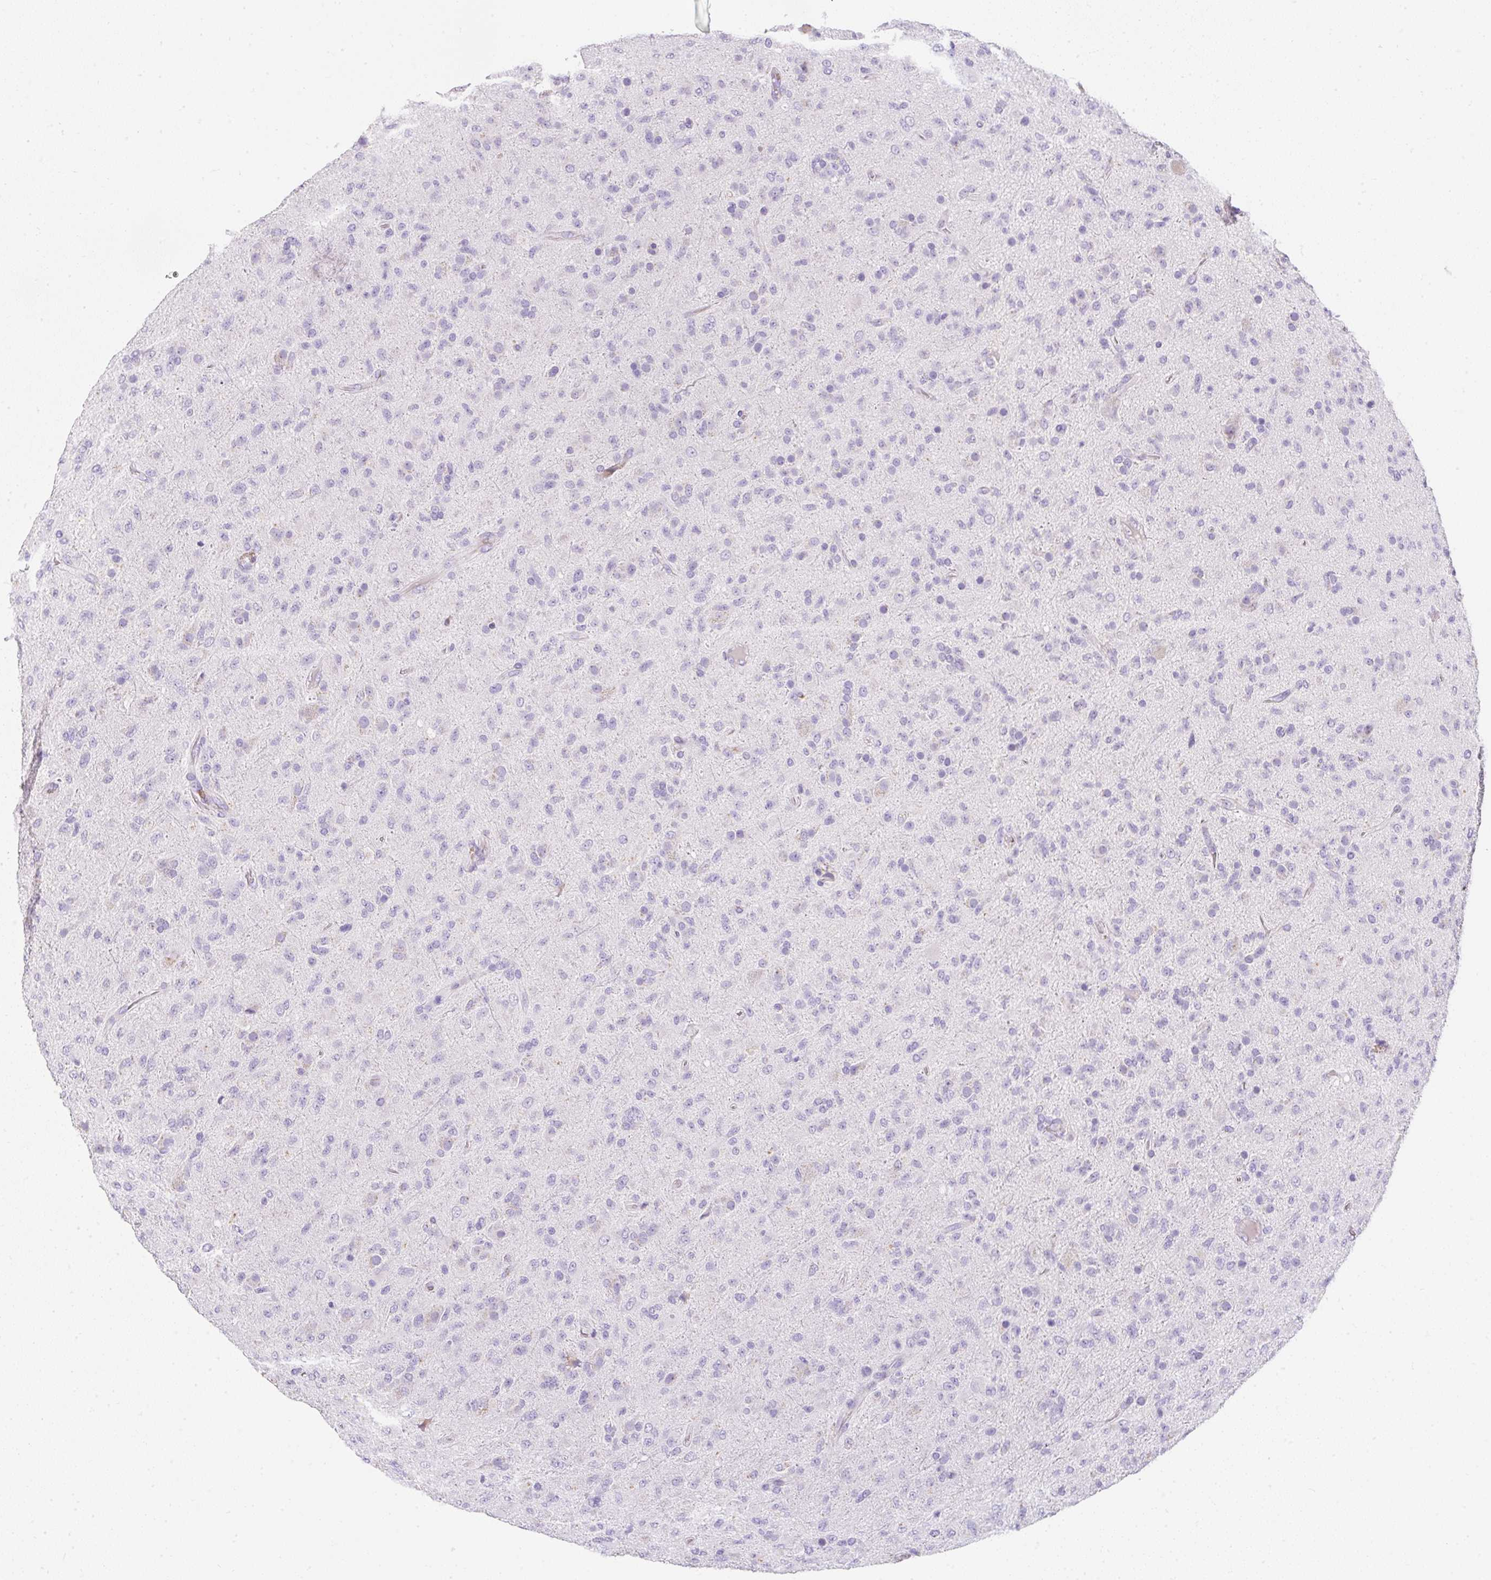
{"staining": {"intensity": "negative", "quantity": "none", "location": "none"}, "tissue": "glioma", "cell_type": "Tumor cells", "image_type": "cancer", "snomed": [{"axis": "morphology", "description": "Glioma, malignant, Low grade"}, {"axis": "topography", "description": "Brain"}], "caption": "DAB immunohistochemical staining of glioma exhibits no significant expression in tumor cells.", "gene": "DTX4", "patient": {"sex": "male", "age": 65}}